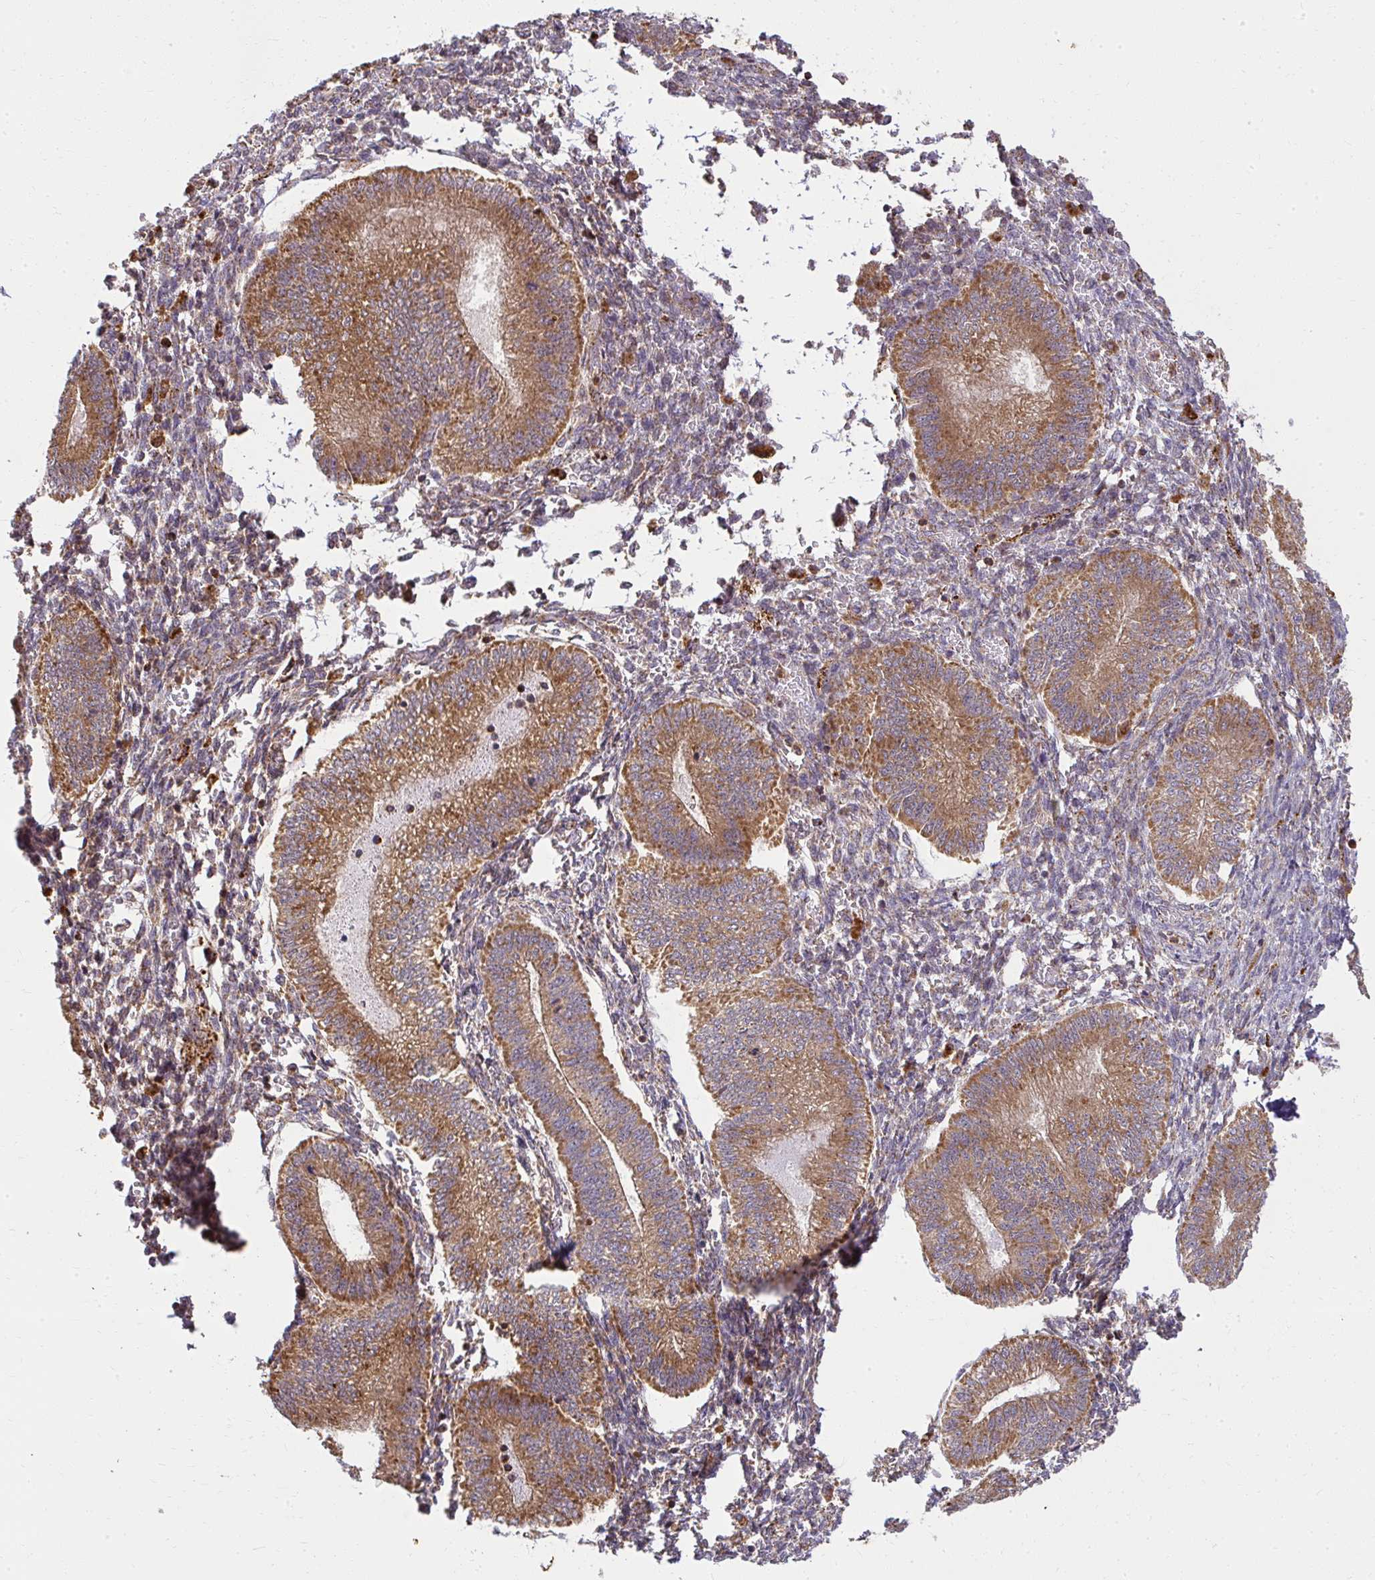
{"staining": {"intensity": "weak", "quantity": "<25%", "location": "cytoplasmic/membranous"}, "tissue": "endometrium", "cell_type": "Cells in endometrial stroma", "image_type": "normal", "snomed": [{"axis": "morphology", "description": "Normal tissue, NOS"}, {"axis": "topography", "description": "Endometrium"}], "caption": "A photomicrograph of human endometrium is negative for staining in cells in endometrial stroma. (DAB (3,3'-diaminobenzidine) IHC, high magnification).", "gene": "GNS", "patient": {"sex": "female", "age": 25}}